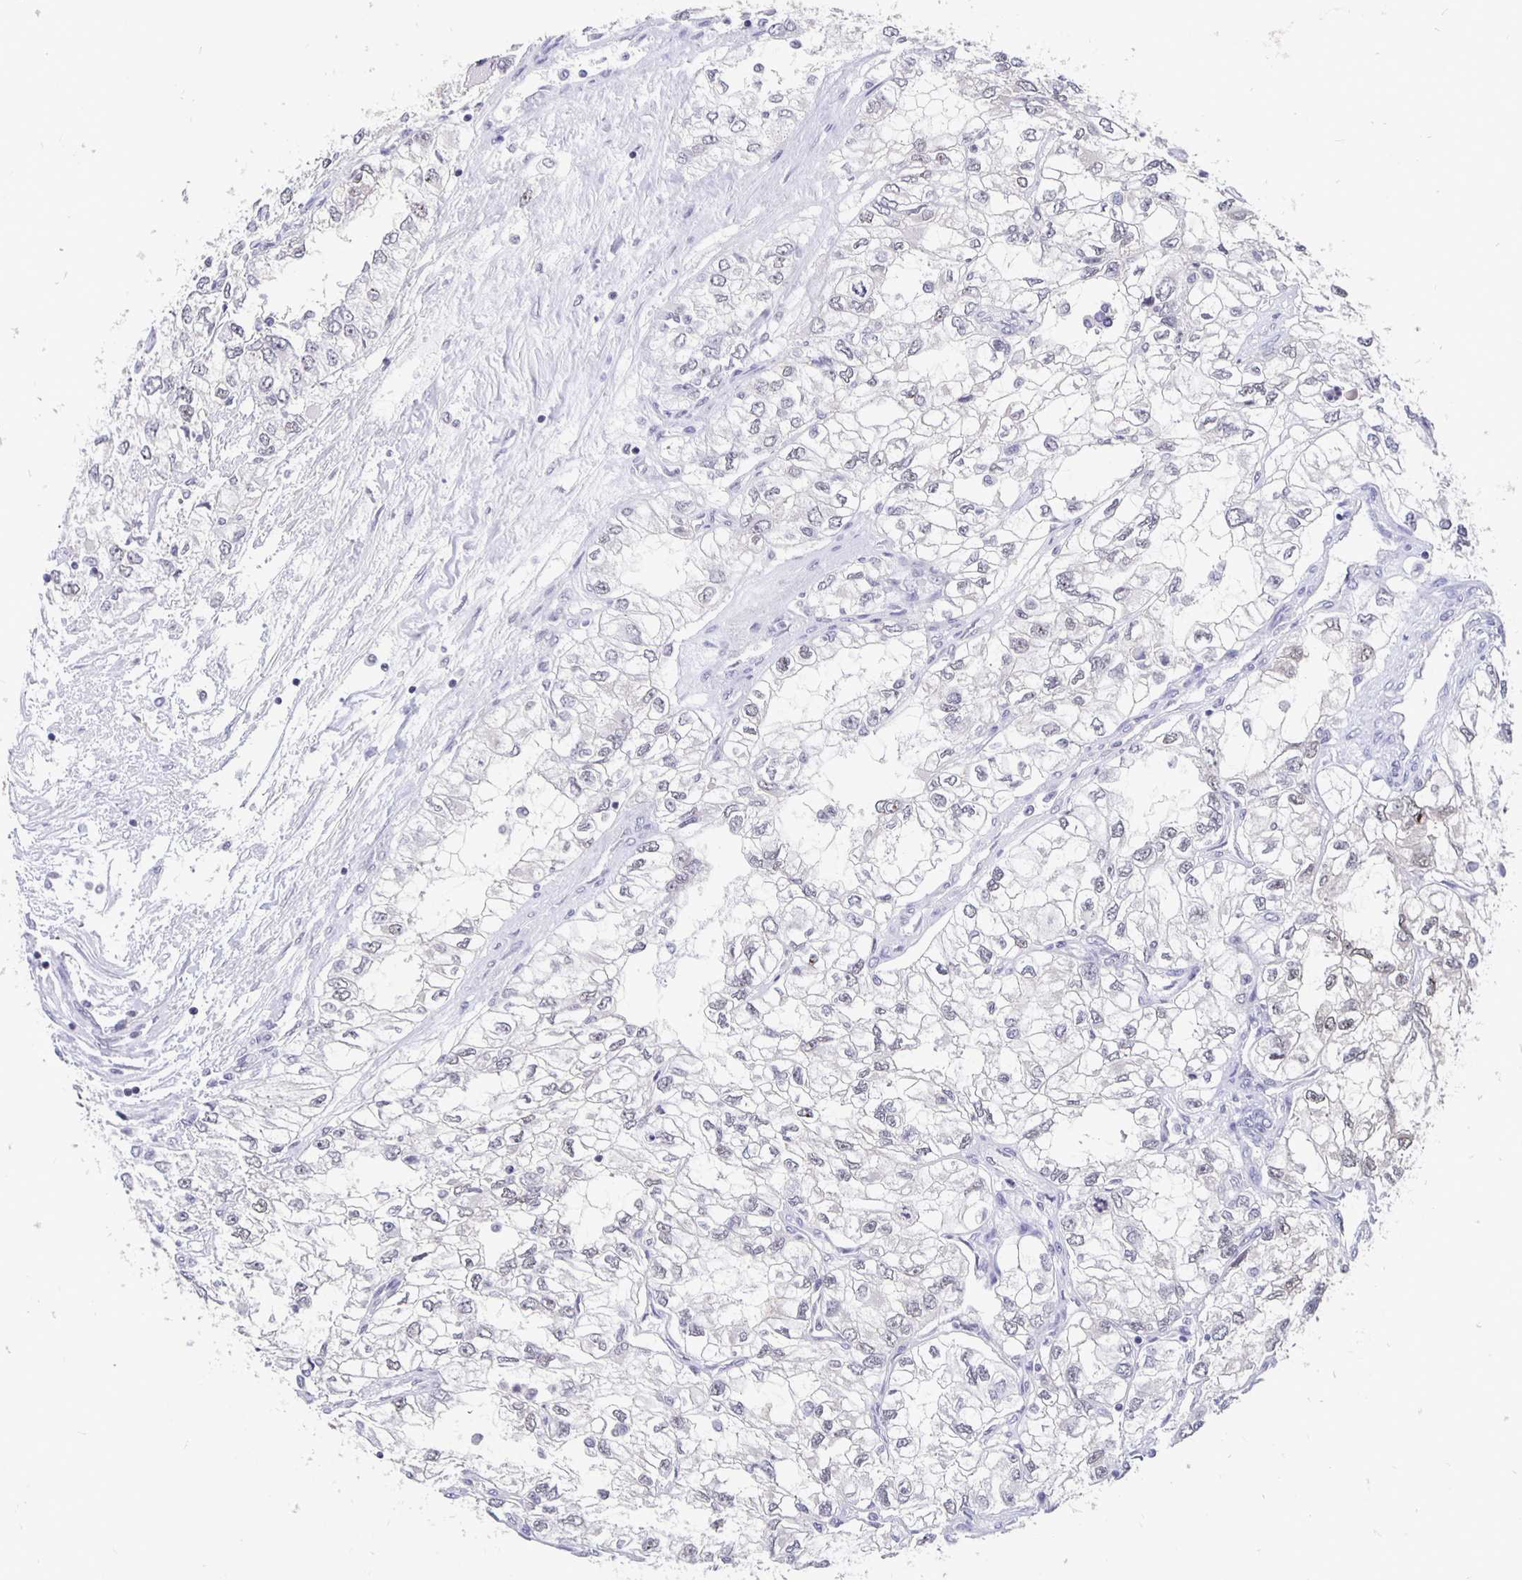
{"staining": {"intensity": "negative", "quantity": "none", "location": "none"}, "tissue": "renal cancer", "cell_type": "Tumor cells", "image_type": "cancer", "snomed": [{"axis": "morphology", "description": "Adenocarcinoma, NOS"}, {"axis": "topography", "description": "Kidney"}], "caption": "Immunohistochemistry histopathology image of human renal cancer stained for a protein (brown), which displays no positivity in tumor cells.", "gene": "ZNF691", "patient": {"sex": "female", "age": 59}}